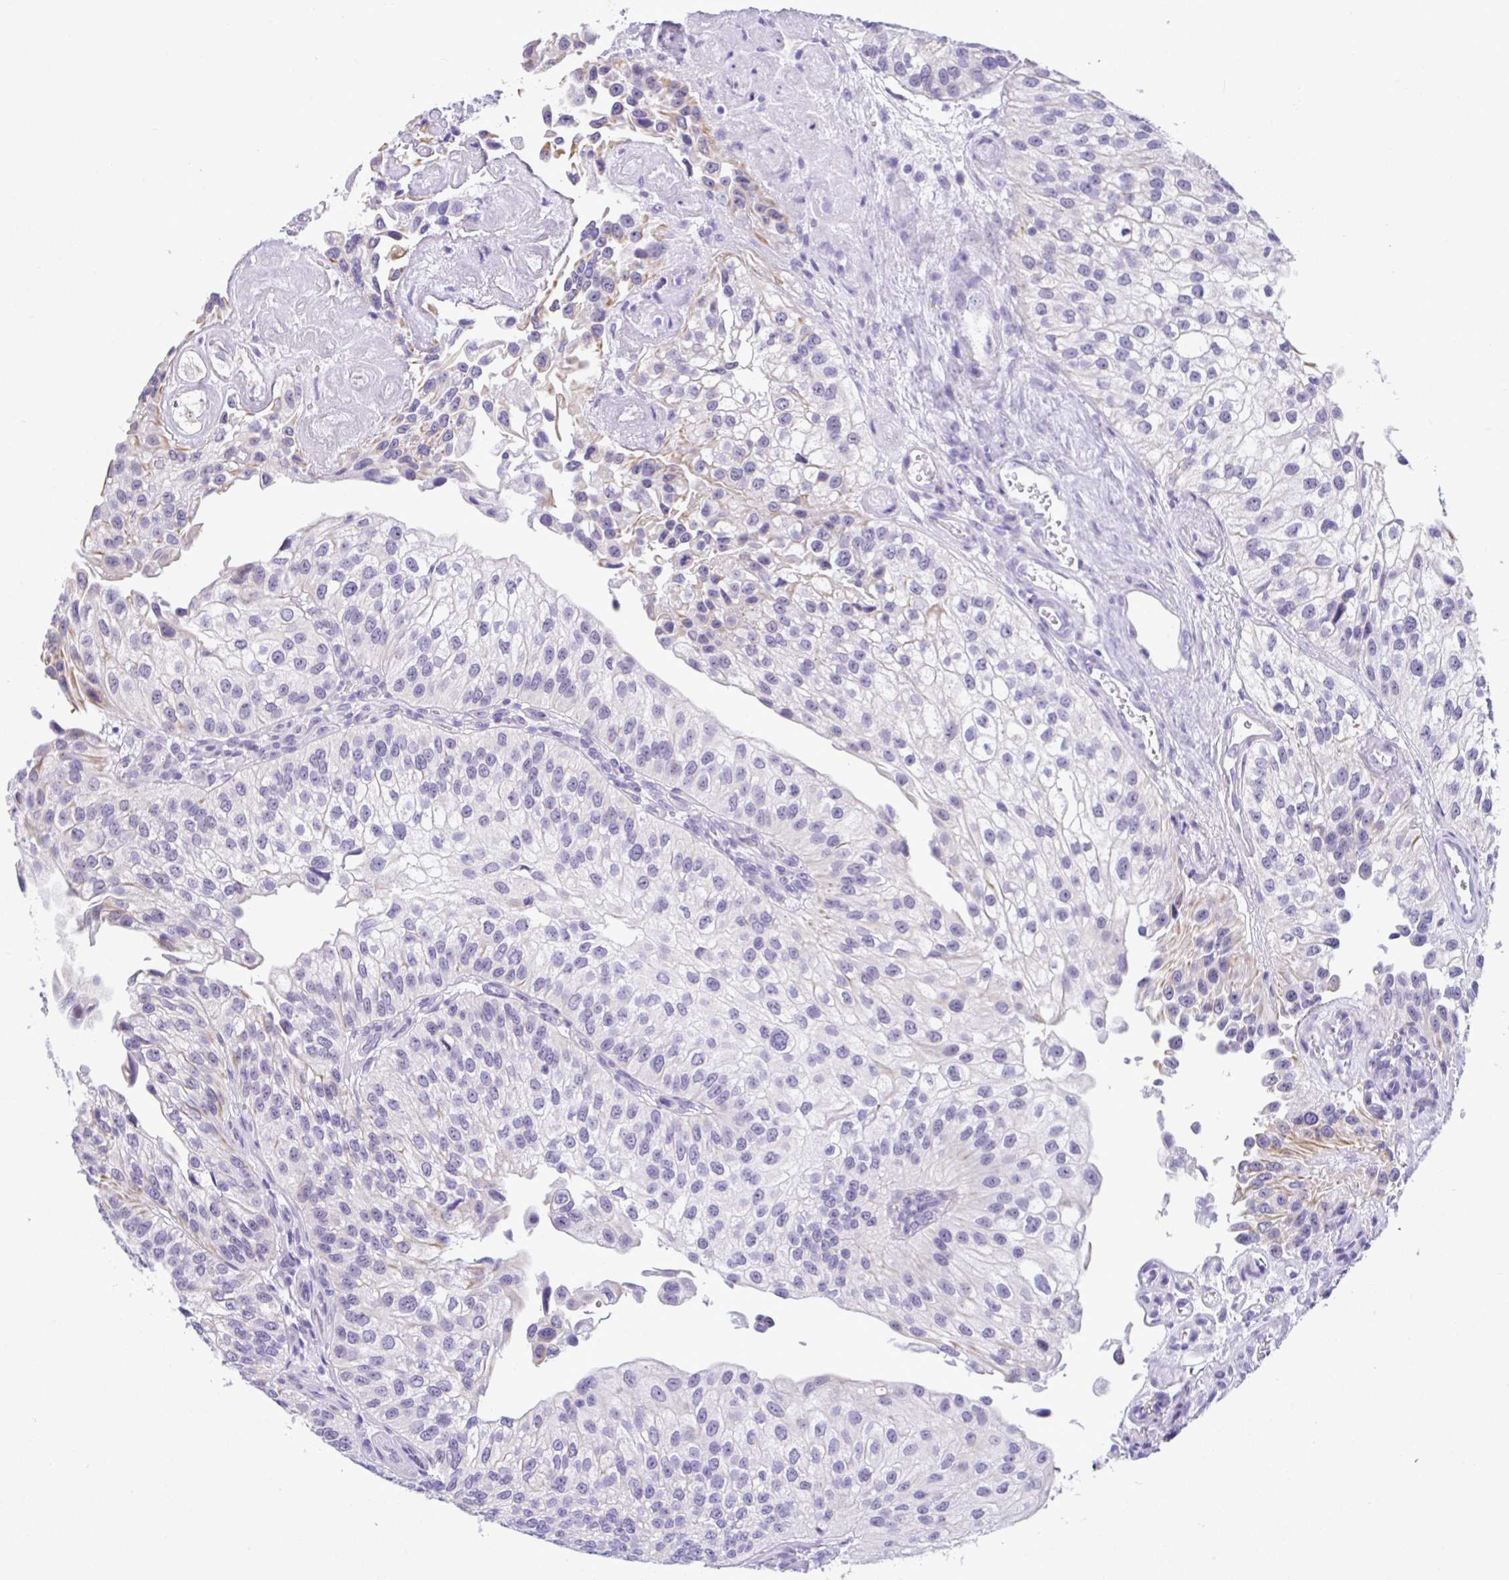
{"staining": {"intensity": "negative", "quantity": "none", "location": "none"}, "tissue": "urothelial cancer", "cell_type": "Tumor cells", "image_type": "cancer", "snomed": [{"axis": "morphology", "description": "Urothelial carcinoma, NOS"}, {"axis": "topography", "description": "Urinary bladder"}], "caption": "The image demonstrates no staining of tumor cells in transitional cell carcinoma.", "gene": "YBX2", "patient": {"sex": "male", "age": 87}}